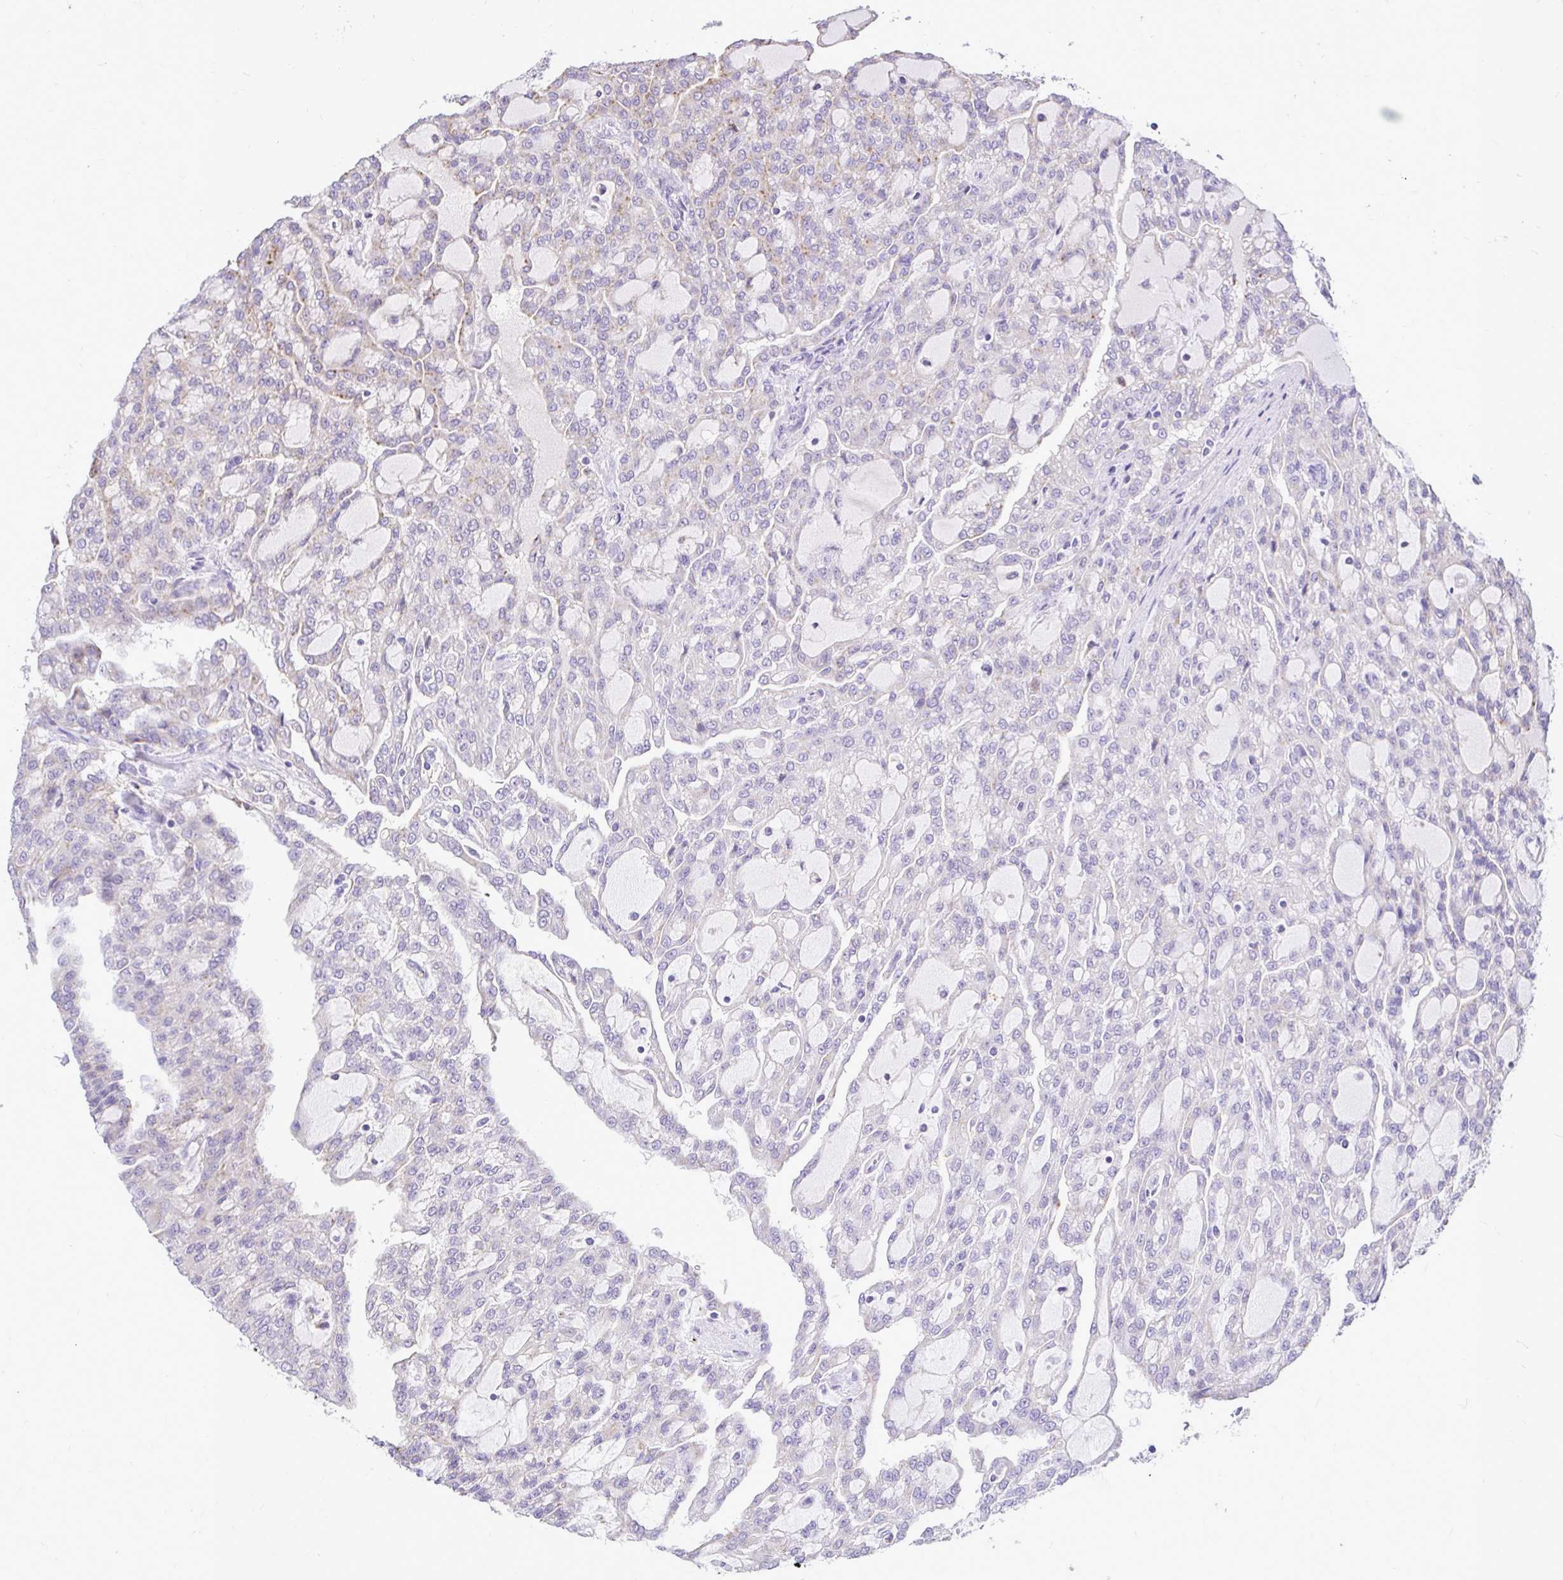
{"staining": {"intensity": "negative", "quantity": "none", "location": "none"}, "tissue": "renal cancer", "cell_type": "Tumor cells", "image_type": "cancer", "snomed": [{"axis": "morphology", "description": "Adenocarcinoma, NOS"}, {"axis": "topography", "description": "Kidney"}], "caption": "There is no significant expression in tumor cells of renal cancer (adenocarcinoma). (Brightfield microscopy of DAB (3,3'-diaminobenzidine) immunohistochemistry (IHC) at high magnification).", "gene": "PKN3", "patient": {"sex": "male", "age": 63}}